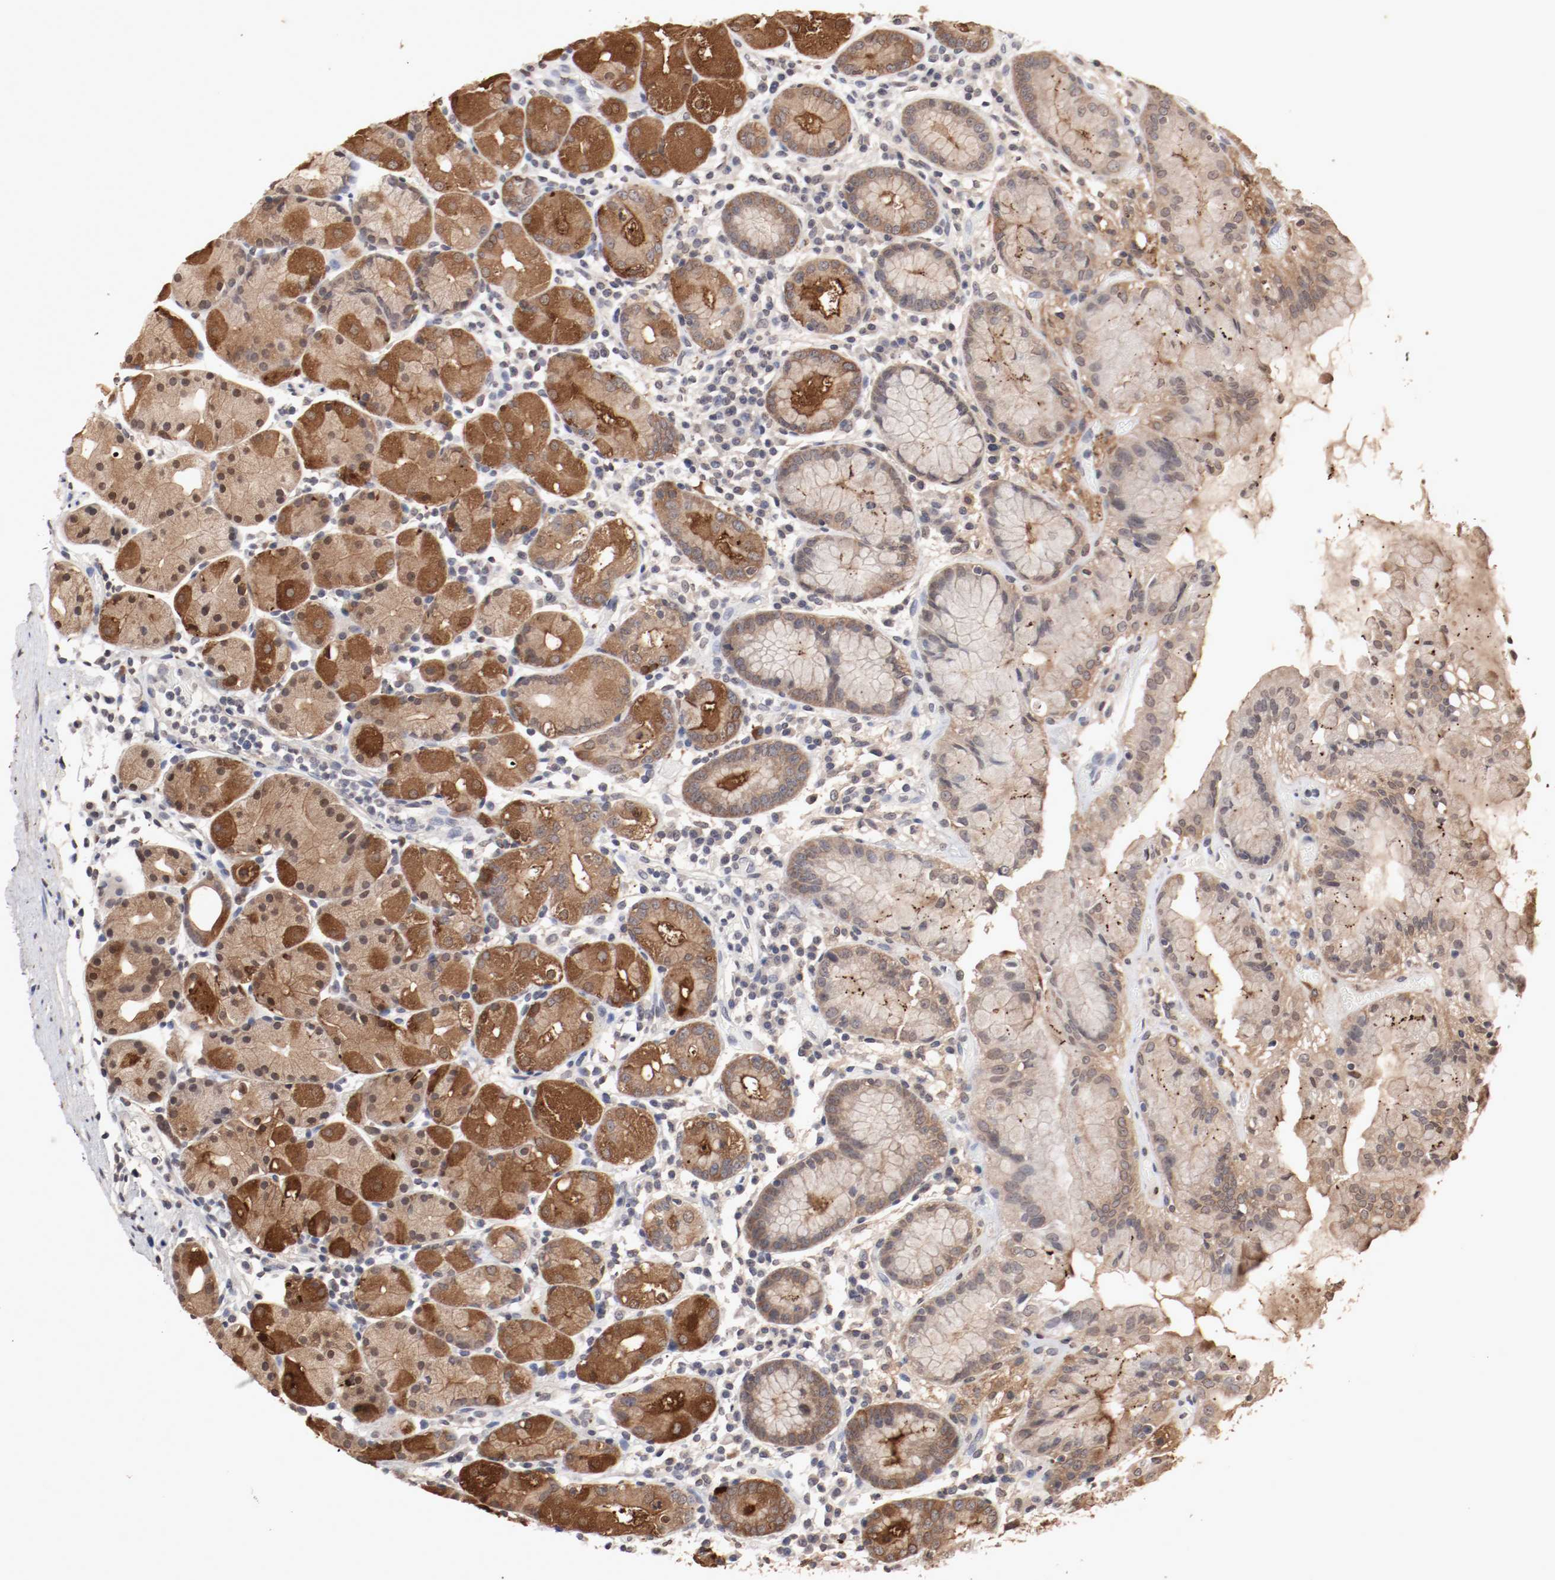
{"staining": {"intensity": "strong", "quantity": ">75%", "location": "cytoplasmic/membranous,nuclear"}, "tissue": "stomach", "cell_type": "Glandular cells", "image_type": "normal", "snomed": [{"axis": "morphology", "description": "Normal tissue, NOS"}, {"axis": "topography", "description": "Stomach"}, {"axis": "topography", "description": "Stomach, lower"}], "caption": "Protein staining of normal stomach reveals strong cytoplasmic/membranous,nuclear positivity in about >75% of glandular cells.", "gene": "WASL", "patient": {"sex": "female", "age": 75}}